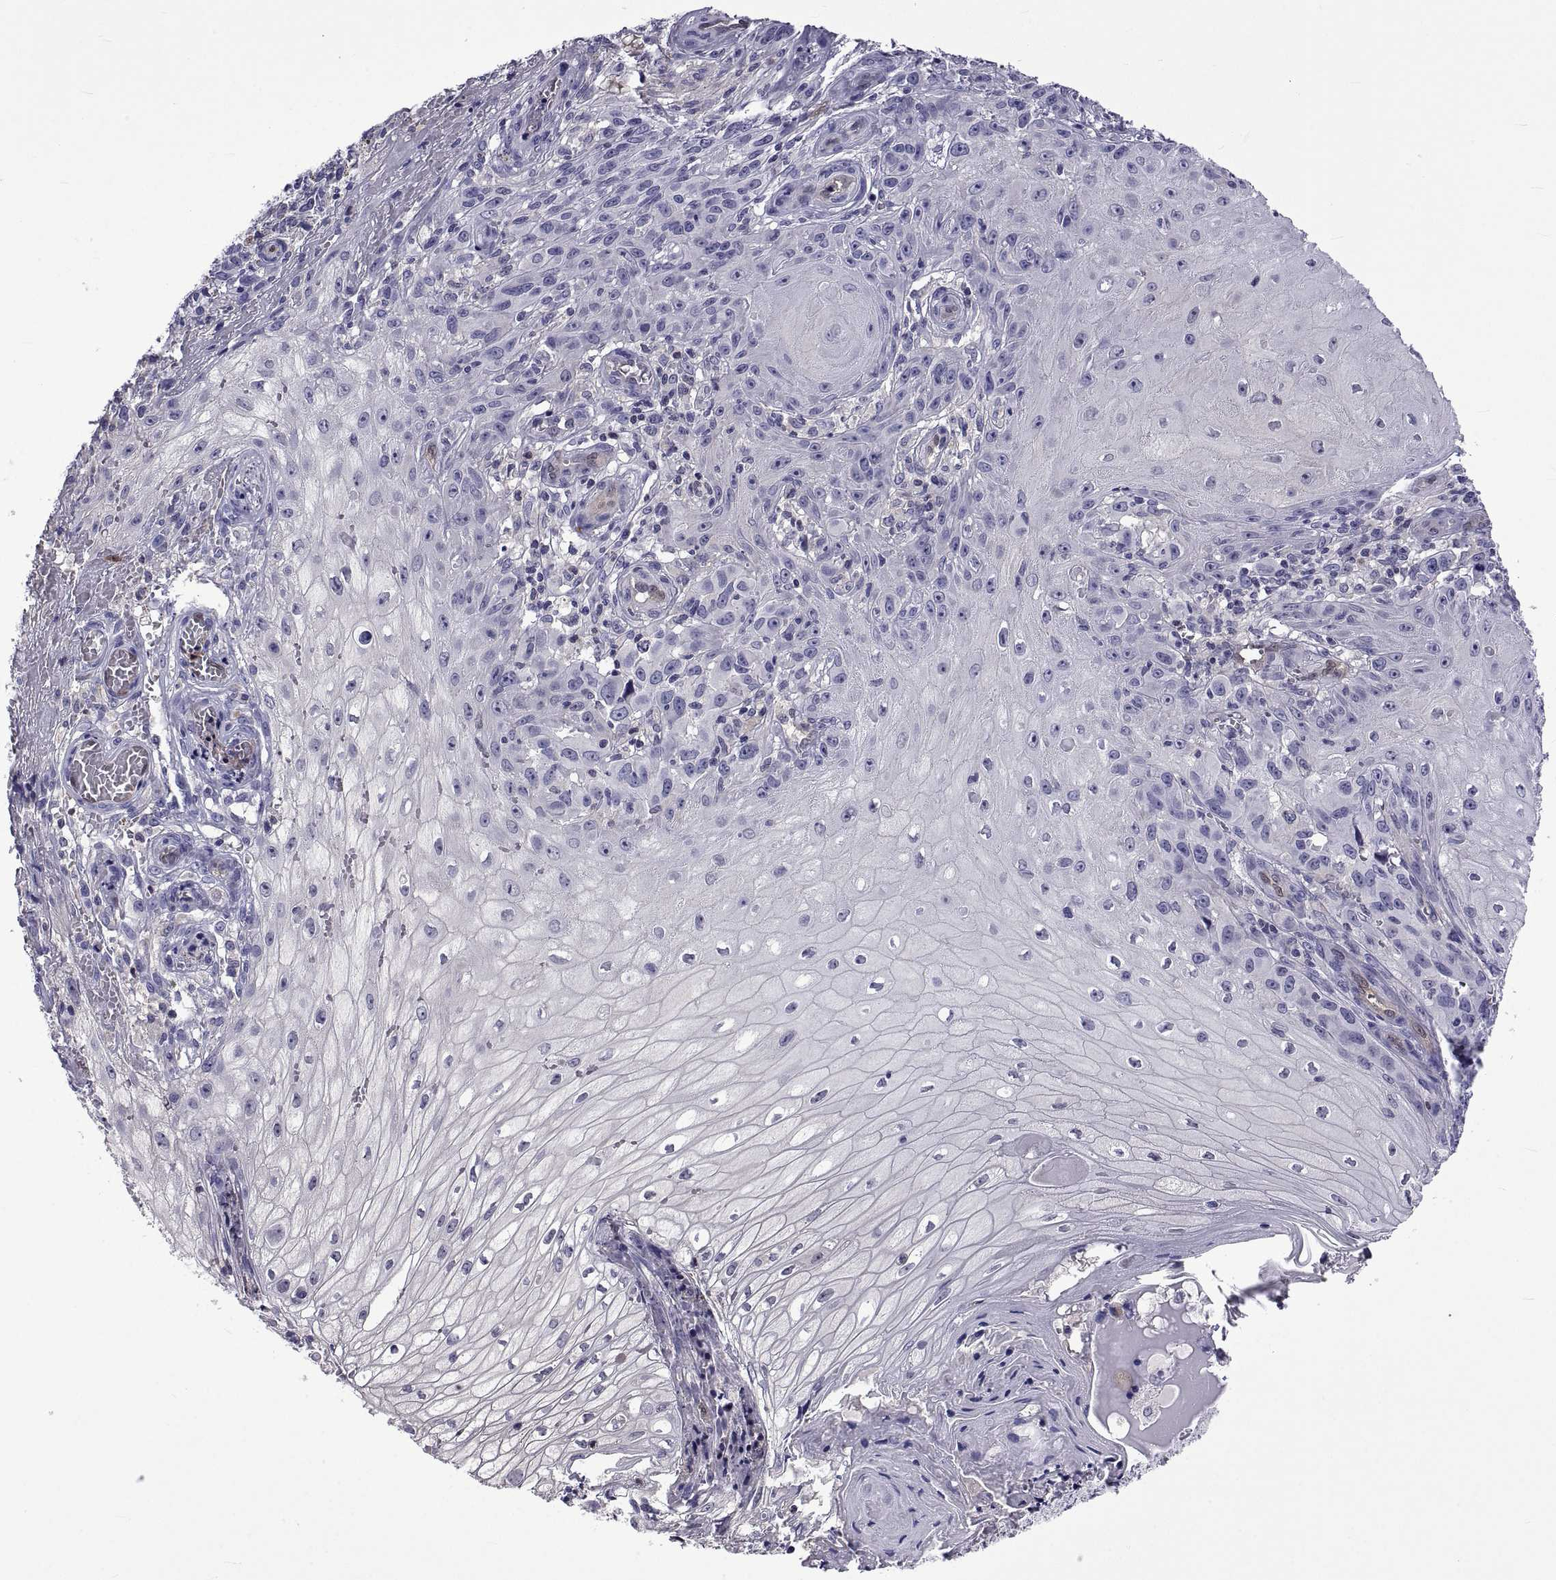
{"staining": {"intensity": "negative", "quantity": "none", "location": "none"}, "tissue": "melanoma", "cell_type": "Tumor cells", "image_type": "cancer", "snomed": [{"axis": "morphology", "description": "Malignant melanoma, NOS"}, {"axis": "topography", "description": "Skin"}], "caption": "Immunohistochemistry micrograph of neoplastic tissue: human melanoma stained with DAB shows no significant protein expression in tumor cells. Brightfield microscopy of immunohistochemistry (IHC) stained with DAB (brown) and hematoxylin (blue), captured at high magnification.", "gene": "LCN9", "patient": {"sex": "female", "age": 53}}